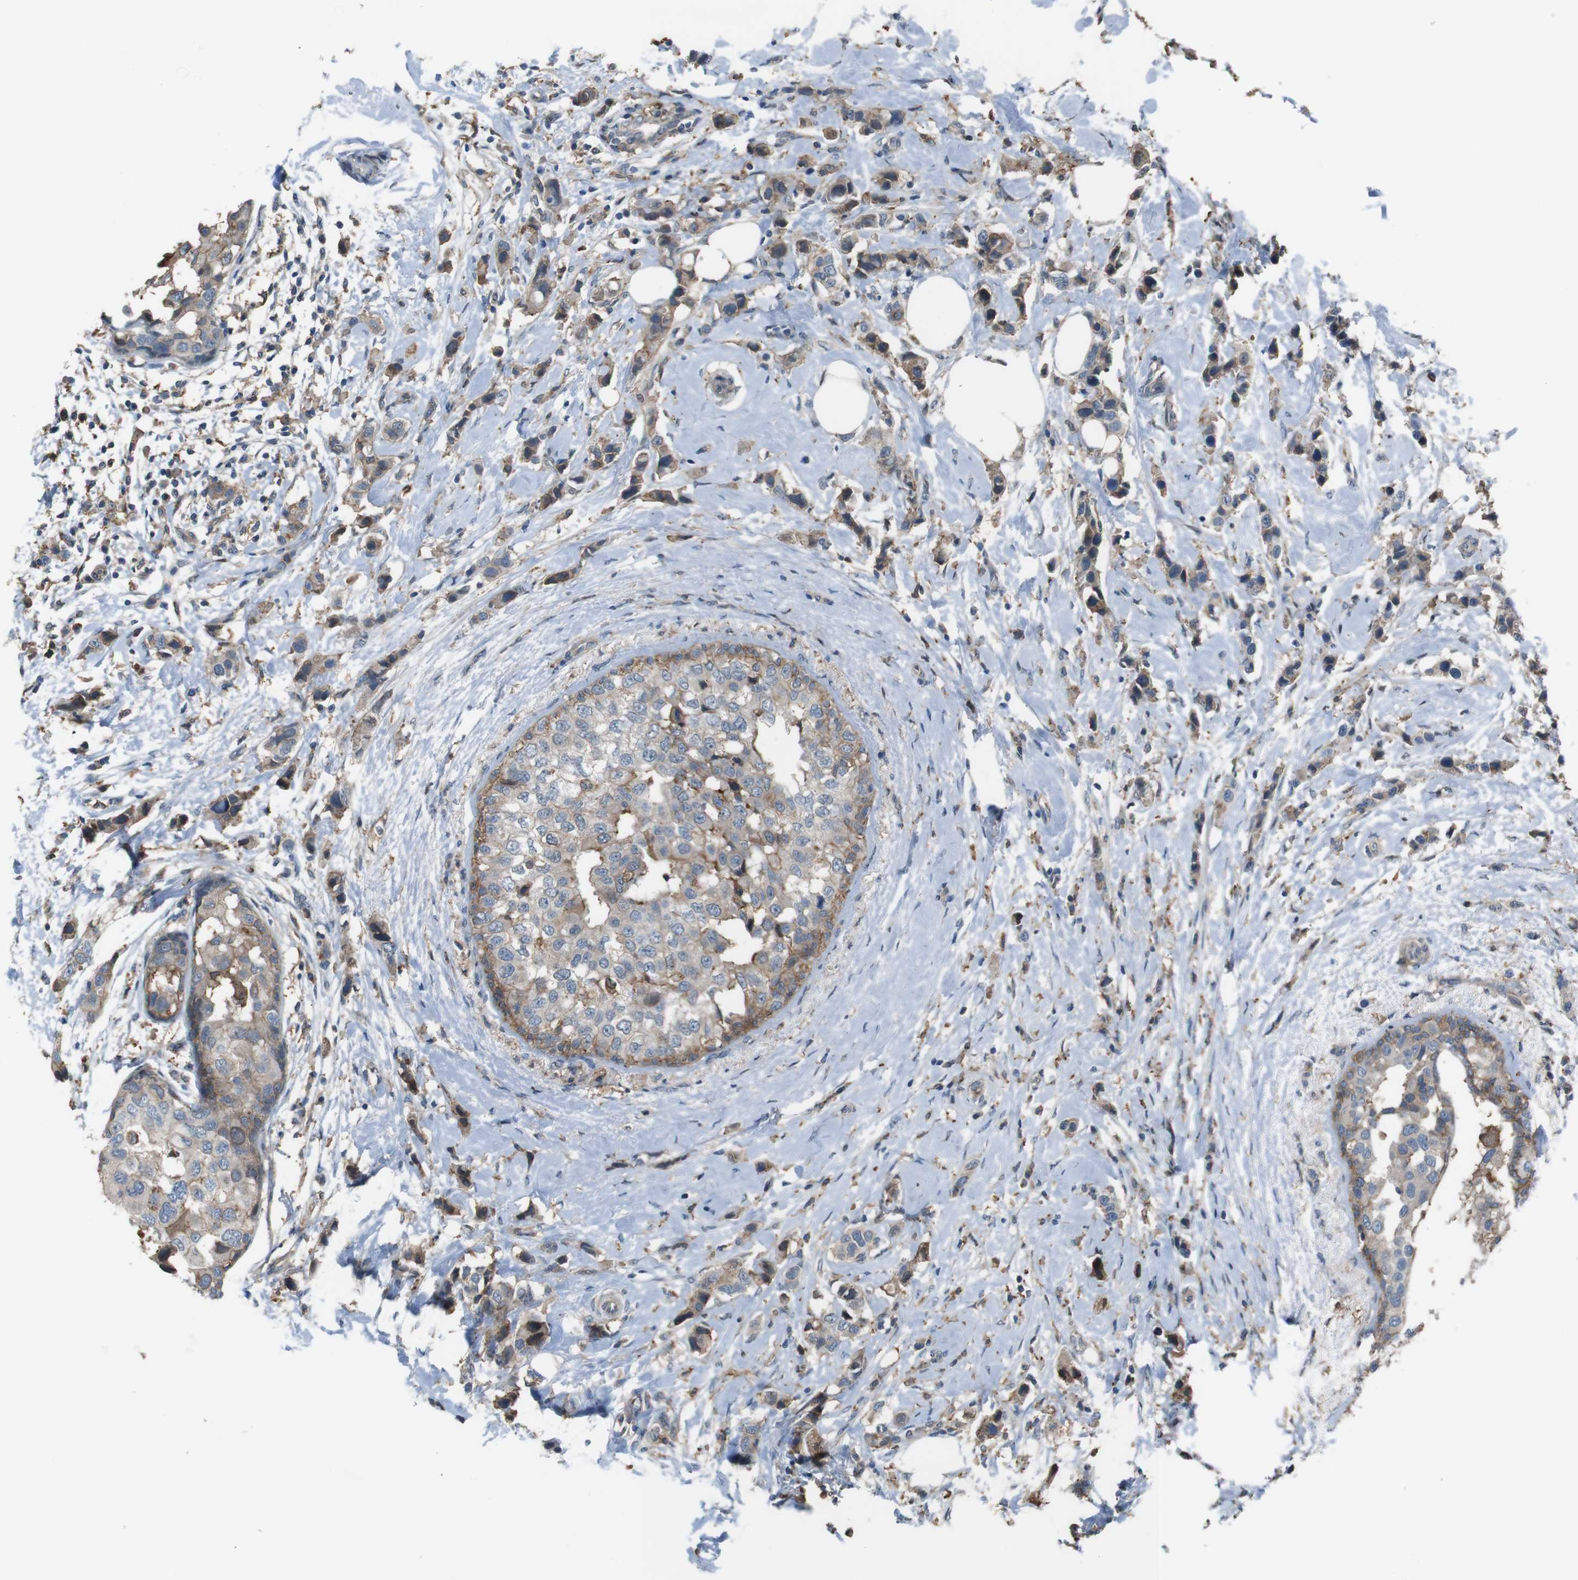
{"staining": {"intensity": "weak", "quantity": ">75%", "location": "cytoplasmic/membranous"}, "tissue": "breast cancer", "cell_type": "Tumor cells", "image_type": "cancer", "snomed": [{"axis": "morphology", "description": "Normal tissue, NOS"}, {"axis": "morphology", "description": "Duct carcinoma"}, {"axis": "topography", "description": "Breast"}], "caption": "Tumor cells show weak cytoplasmic/membranous staining in about >75% of cells in breast intraductal carcinoma.", "gene": "ATP2B1", "patient": {"sex": "female", "age": 50}}